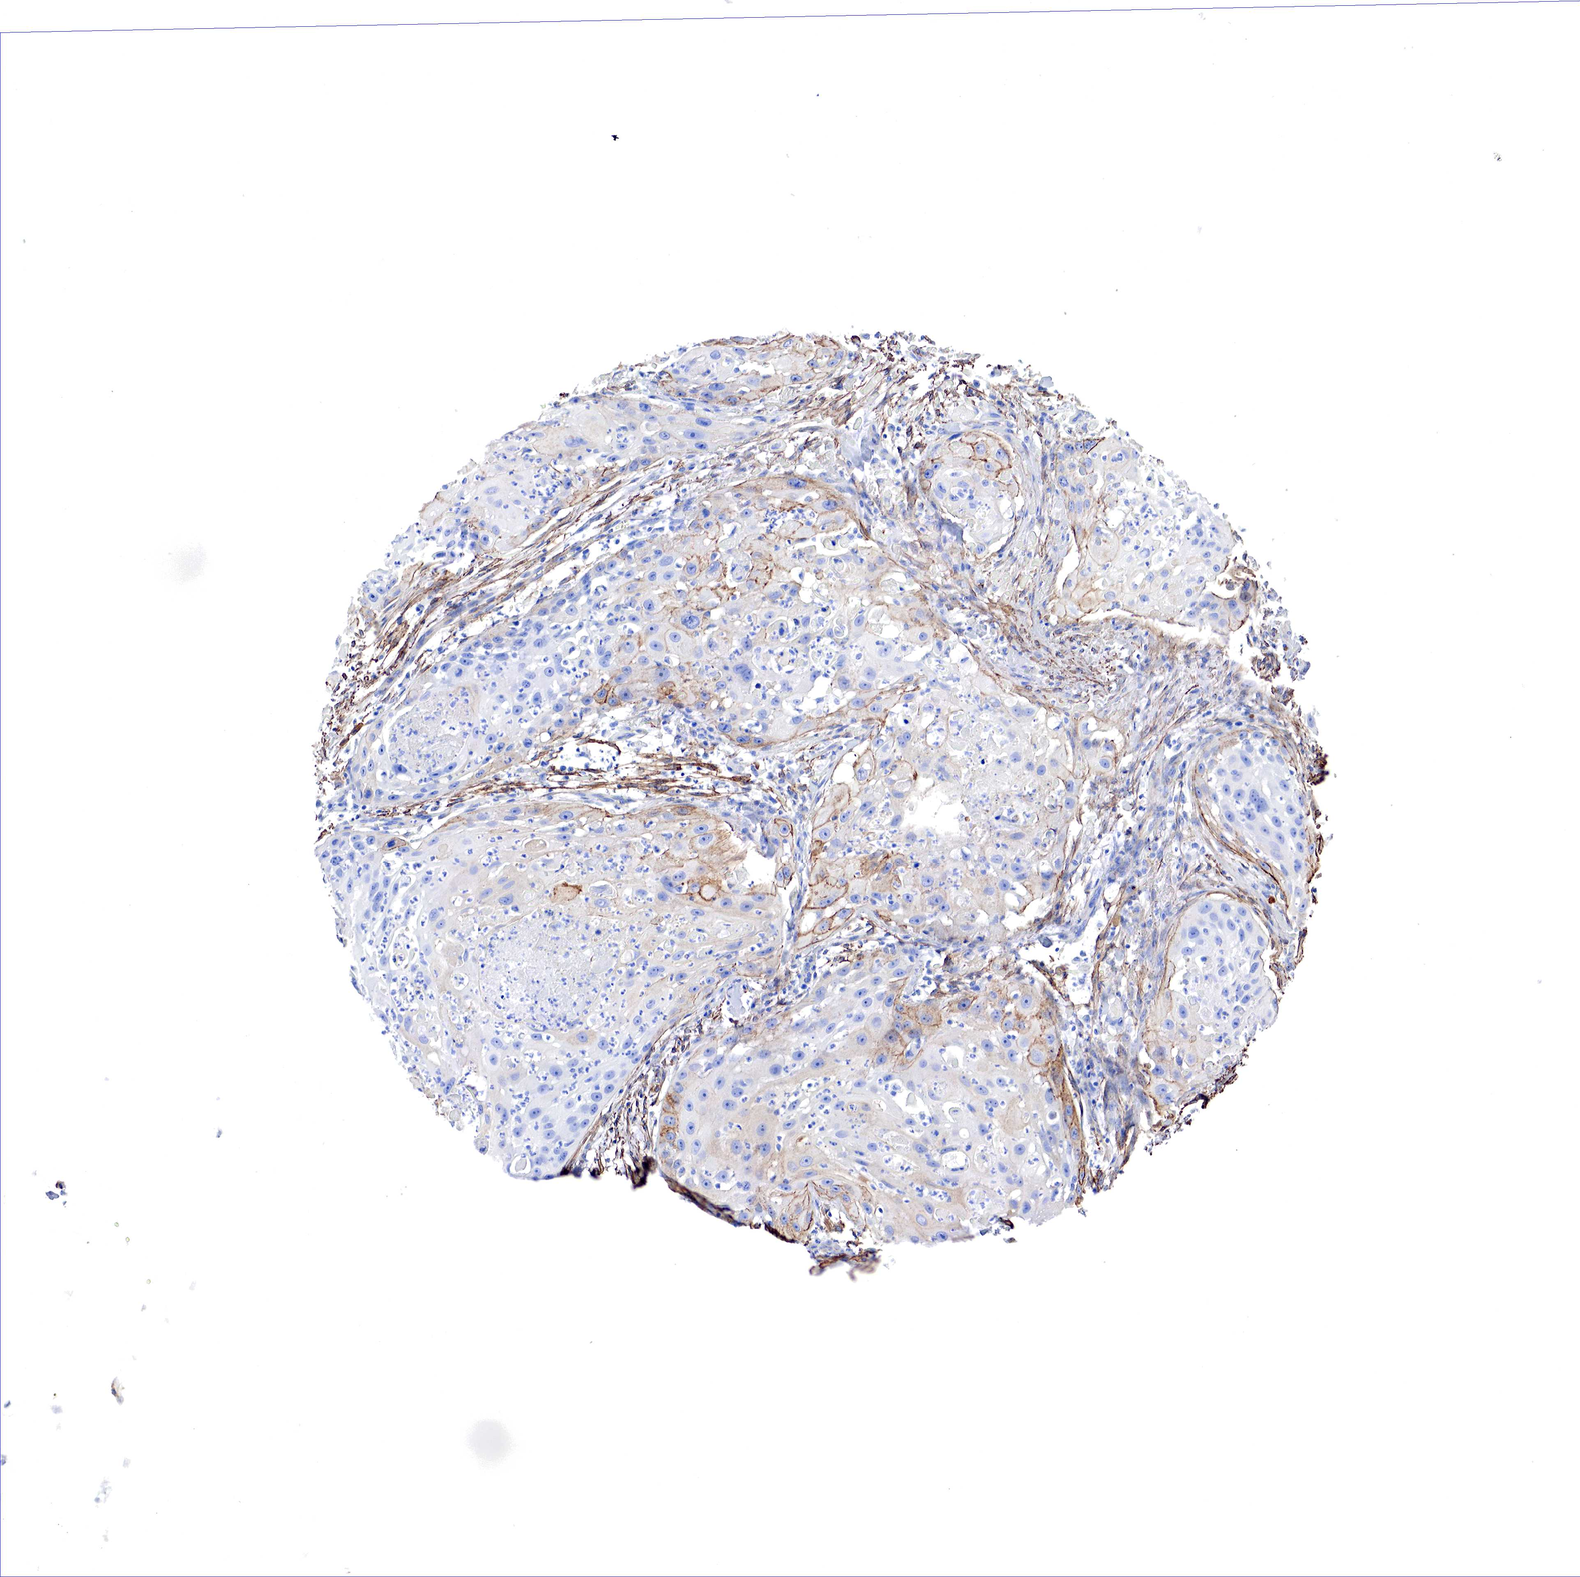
{"staining": {"intensity": "moderate", "quantity": "25%-75%", "location": "cytoplasmic/membranous"}, "tissue": "head and neck cancer", "cell_type": "Tumor cells", "image_type": "cancer", "snomed": [{"axis": "morphology", "description": "Squamous cell carcinoma, NOS"}, {"axis": "topography", "description": "Head-Neck"}], "caption": "Immunohistochemical staining of squamous cell carcinoma (head and neck) demonstrates medium levels of moderate cytoplasmic/membranous positivity in about 25%-75% of tumor cells.", "gene": "TPM1", "patient": {"sex": "male", "age": 64}}